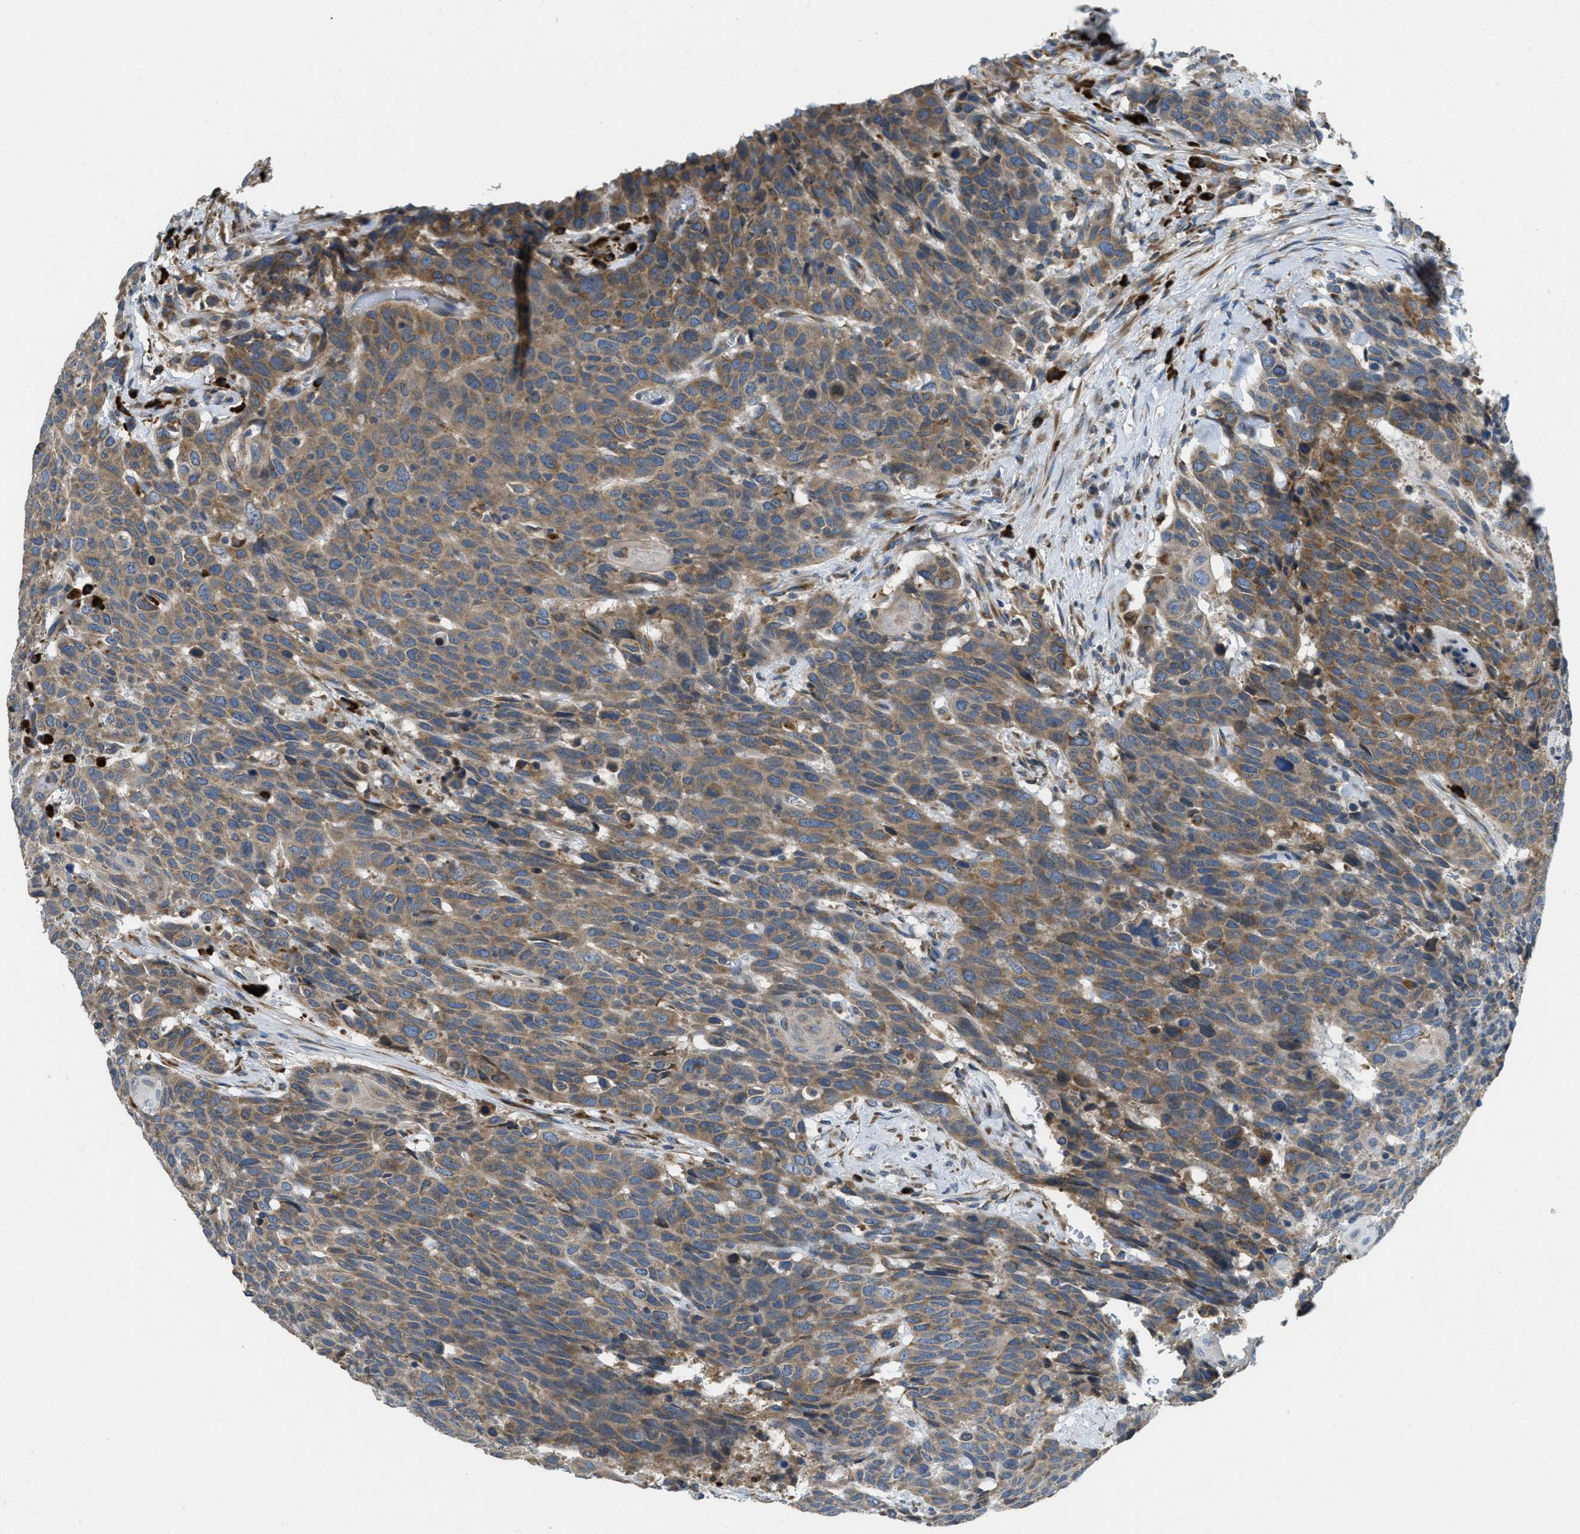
{"staining": {"intensity": "moderate", "quantity": ">75%", "location": "cytoplasmic/membranous"}, "tissue": "head and neck cancer", "cell_type": "Tumor cells", "image_type": "cancer", "snomed": [{"axis": "morphology", "description": "Squamous cell carcinoma, NOS"}, {"axis": "topography", "description": "Head-Neck"}], "caption": "Squamous cell carcinoma (head and neck) was stained to show a protein in brown. There is medium levels of moderate cytoplasmic/membranous positivity in about >75% of tumor cells. (Stains: DAB in brown, nuclei in blue, Microscopy: brightfield microscopy at high magnification).", "gene": "SSR1", "patient": {"sex": "male", "age": 66}}